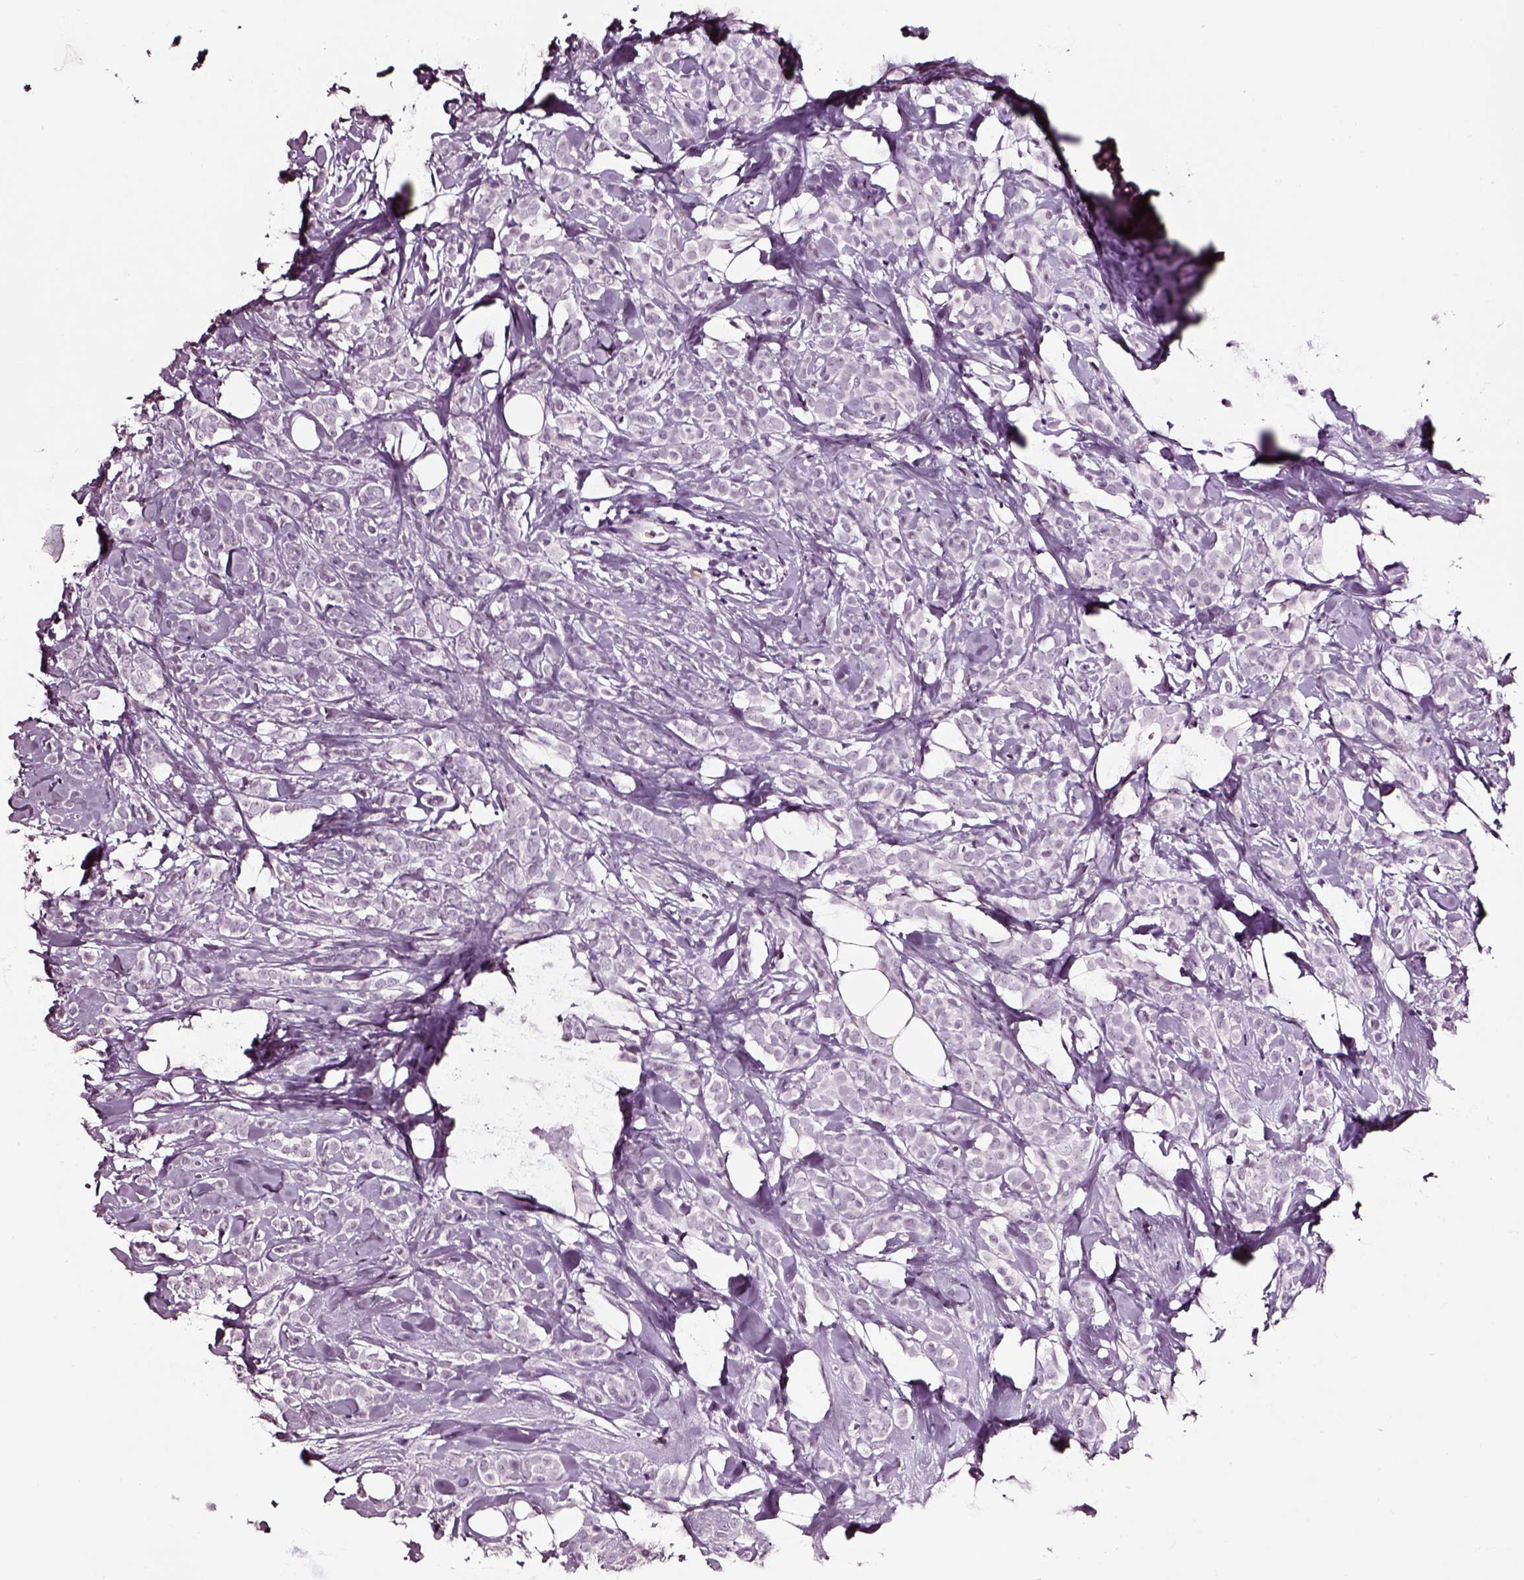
{"staining": {"intensity": "negative", "quantity": "none", "location": "none"}, "tissue": "breast cancer", "cell_type": "Tumor cells", "image_type": "cancer", "snomed": [{"axis": "morphology", "description": "Lobular carcinoma"}, {"axis": "topography", "description": "Breast"}], "caption": "The micrograph exhibits no significant positivity in tumor cells of breast cancer.", "gene": "SMIM17", "patient": {"sex": "female", "age": 49}}